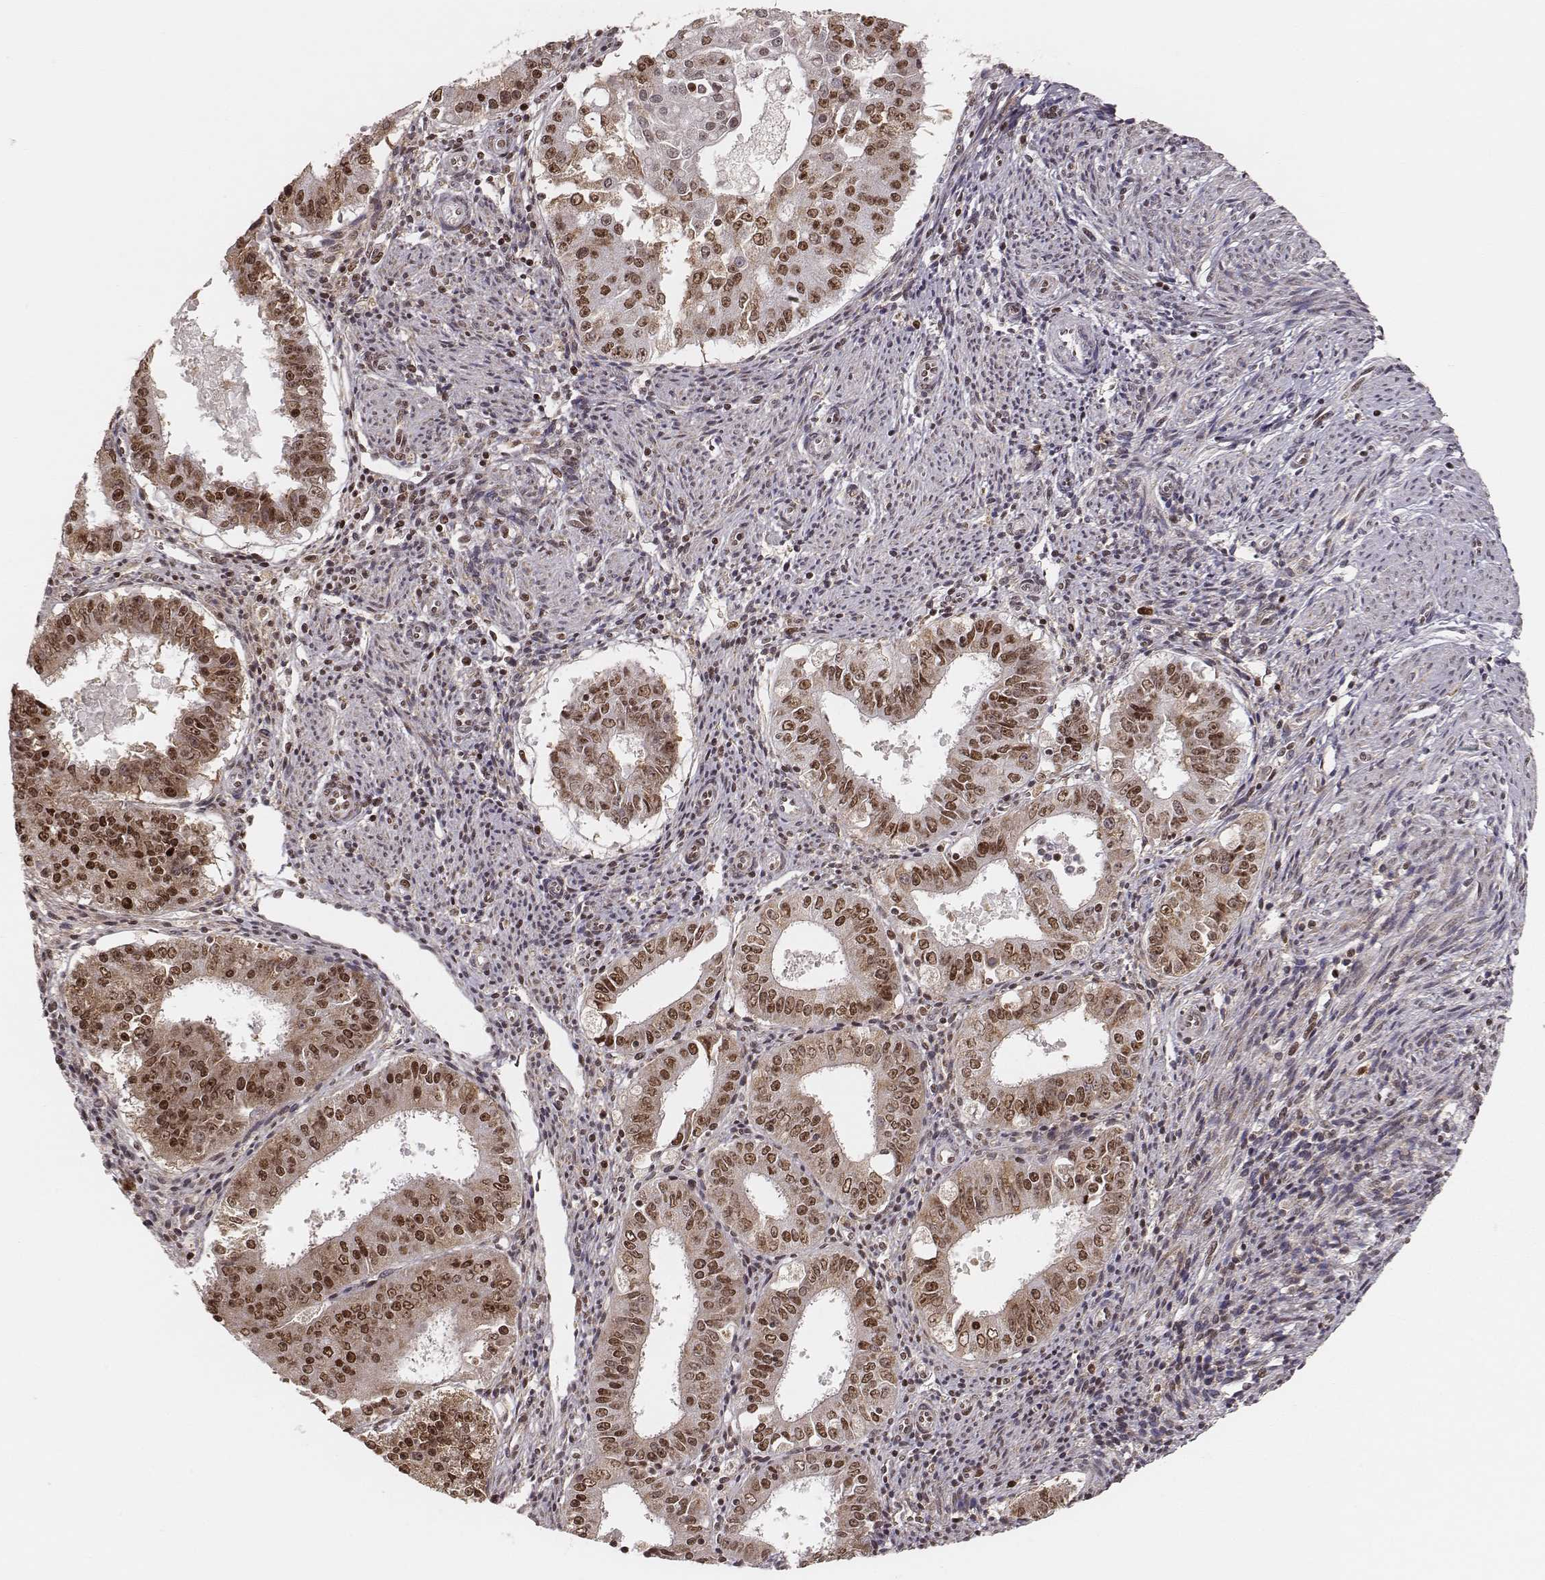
{"staining": {"intensity": "moderate", "quantity": ">75%", "location": "nuclear"}, "tissue": "ovarian cancer", "cell_type": "Tumor cells", "image_type": "cancer", "snomed": [{"axis": "morphology", "description": "Carcinoma, endometroid"}, {"axis": "topography", "description": "Ovary"}], "caption": "DAB (3,3'-diaminobenzidine) immunohistochemical staining of human ovarian cancer (endometroid carcinoma) shows moderate nuclear protein positivity in about >75% of tumor cells.", "gene": "PARP1", "patient": {"sex": "female", "age": 42}}